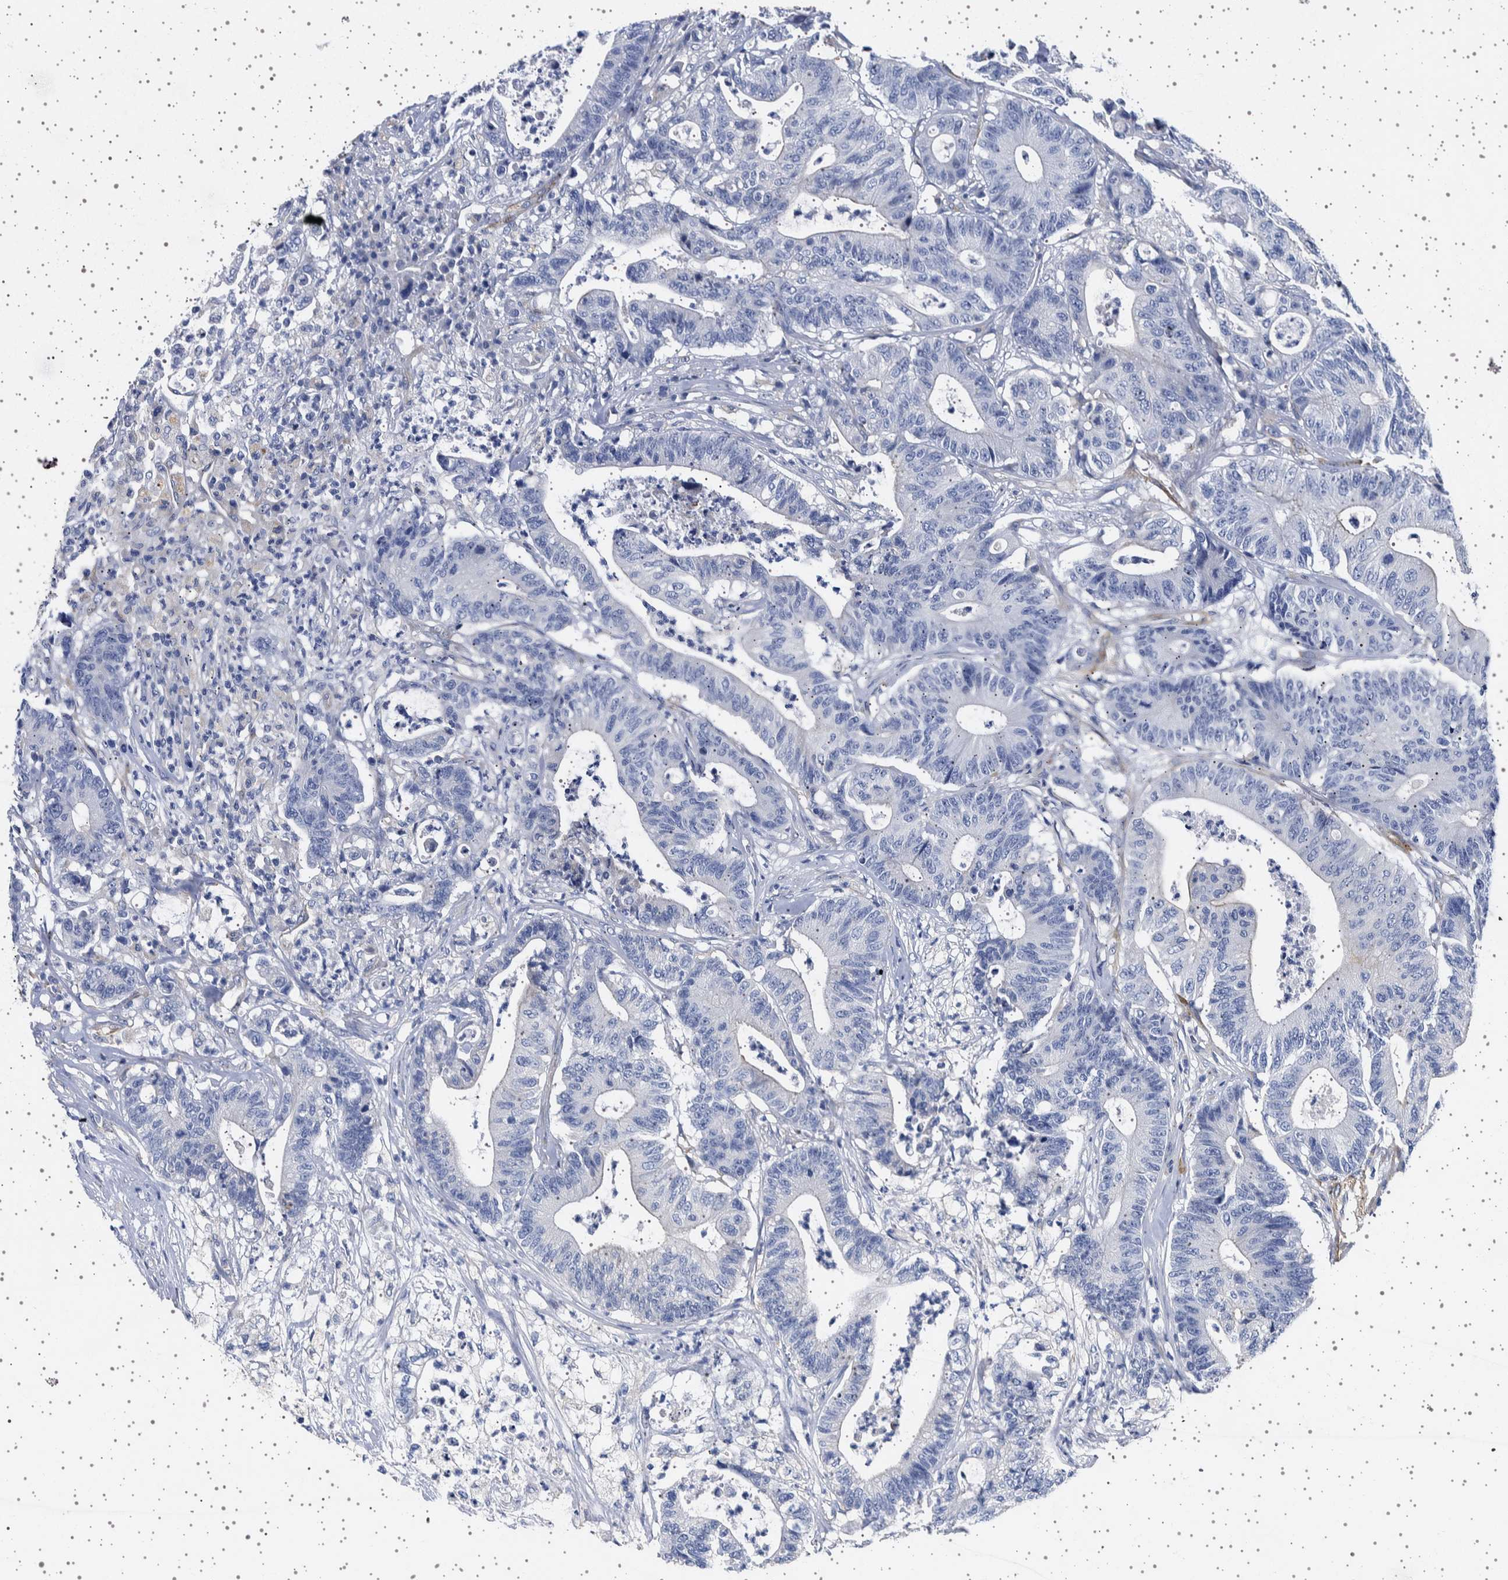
{"staining": {"intensity": "negative", "quantity": "none", "location": "none"}, "tissue": "colorectal cancer", "cell_type": "Tumor cells", "image_type": "cancer", "snomed": [{"axis": "morphology", "description": "Adenocarcinoma, NOS"}, {"axis": "topography", "description": "Colon"}], "caption": "This photomicrograph is of adenocarcinoma (colorectal) stained with immunohistochemistry to label a protein in brown with the nuclei are counter-stained blue. There is no staining in tumor cells. (DAB (3,3'-diaminobenzidine) immunohistochemistry (IHC) visualized using brightfield microscopy, high magnification).", "gene": "SEPTIN4", "patient": {"sex": "female", "age": 84}}